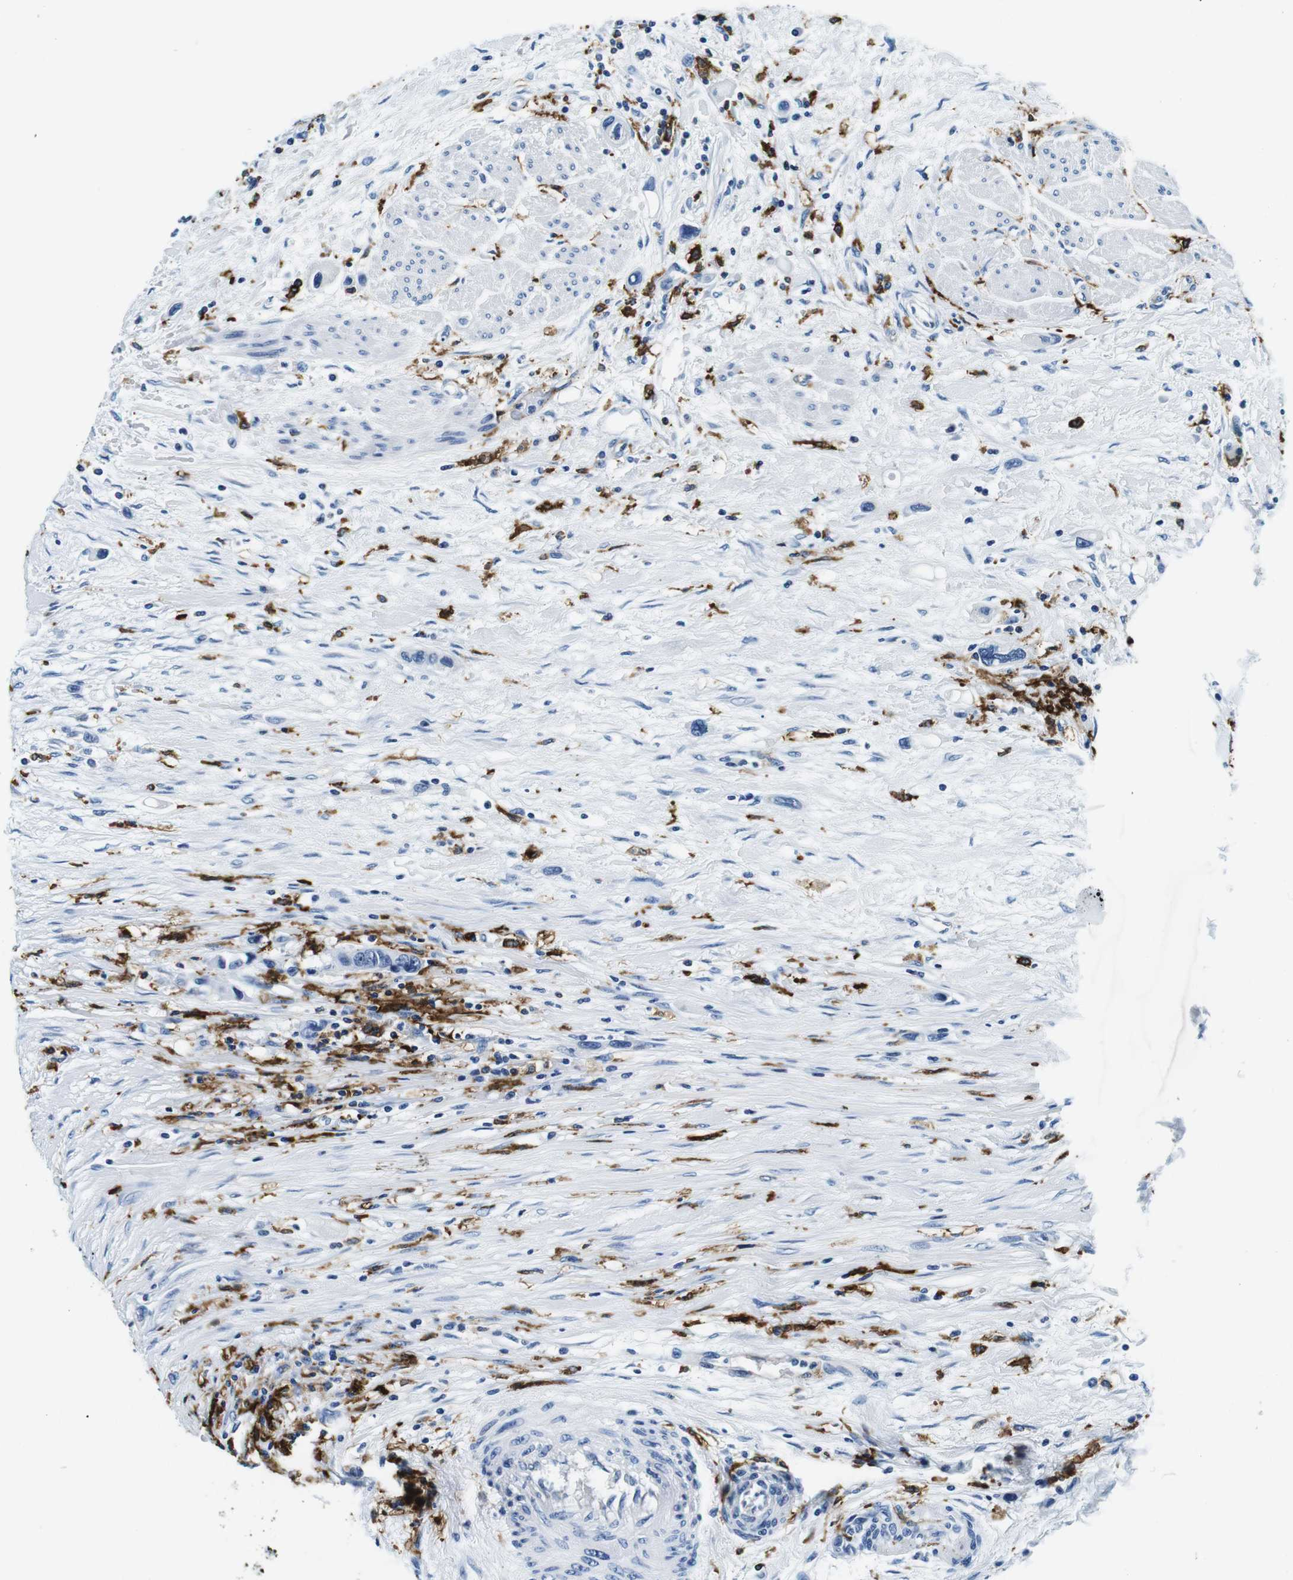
{"staining": {"intensity": "negative", "quantity": "none", "location": "none"}, "tissue": "urothelial cancer", "cell_type": "Tumor cells", "image_type": "cancer", "snomed": [{"axis": "morphology", "description": "Urothelial carcinoma, High grade"}, {"axis": "topography", "description": "Urinary bladder"}], "caption": "There is no significant expression in tumor cells of high-grade urothelial carcinoma.", "gene": "HLA-DRB1", "patient": {"sex": "female", "age": 56}}